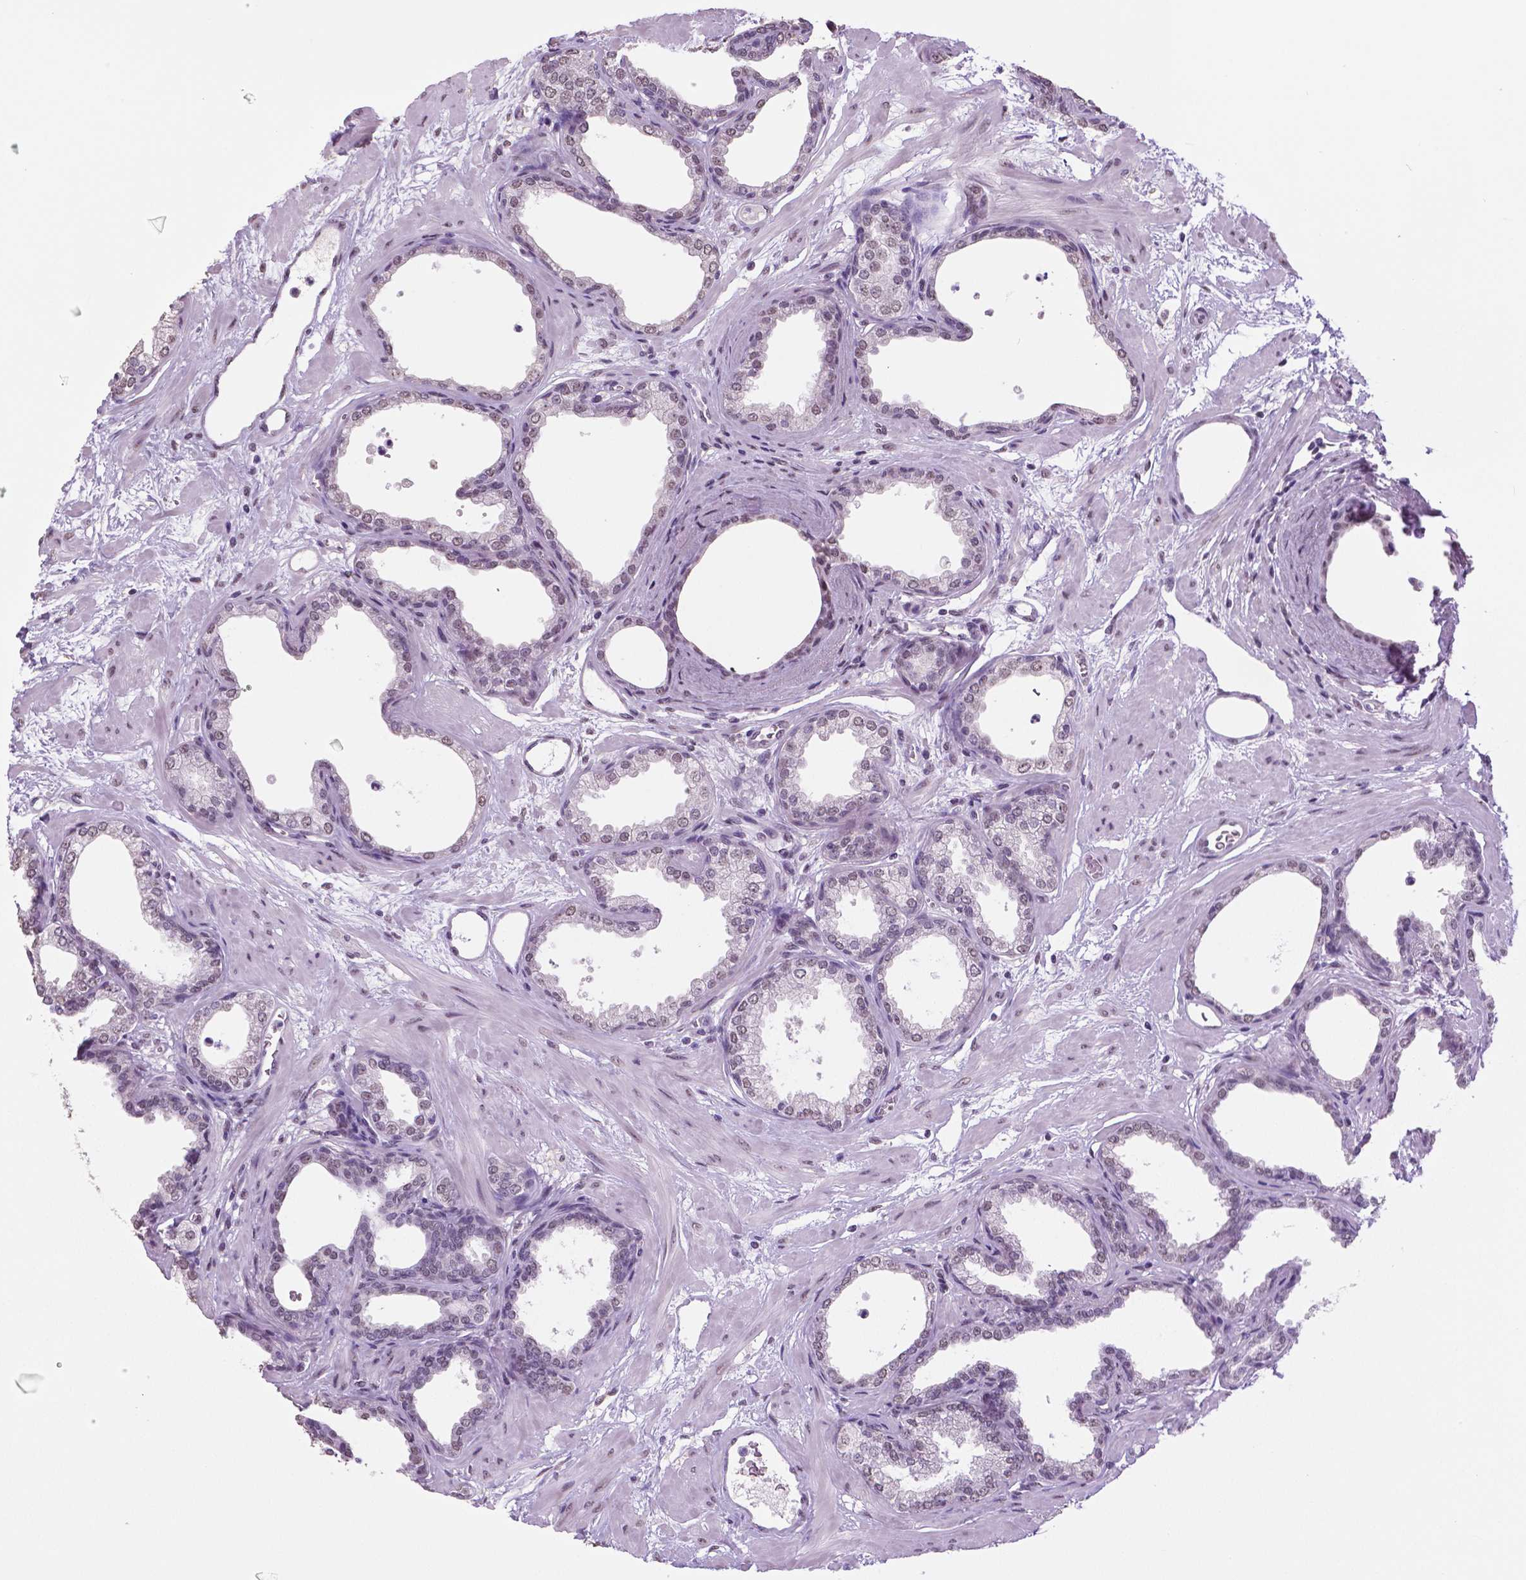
{"staining": {"intensity": "weak", "quantity": "25%-75%", "location": "nuclear"}, "tissue": "prostate", "cell_type": "Glandular cells", "image_type": "normal", "snomed": [{"axis": "morphology", "description": "Normal tissue, NOS"}, {"axis": "topography", "description": "Prostate"}], "caption": "Human prostate stained for a protein (brown) shows weak nuclear positive positivity in about 25%-75% of glandular cells.", "gene": "IGF2BP1", "patient": {"sex": "male", "age": 37}}